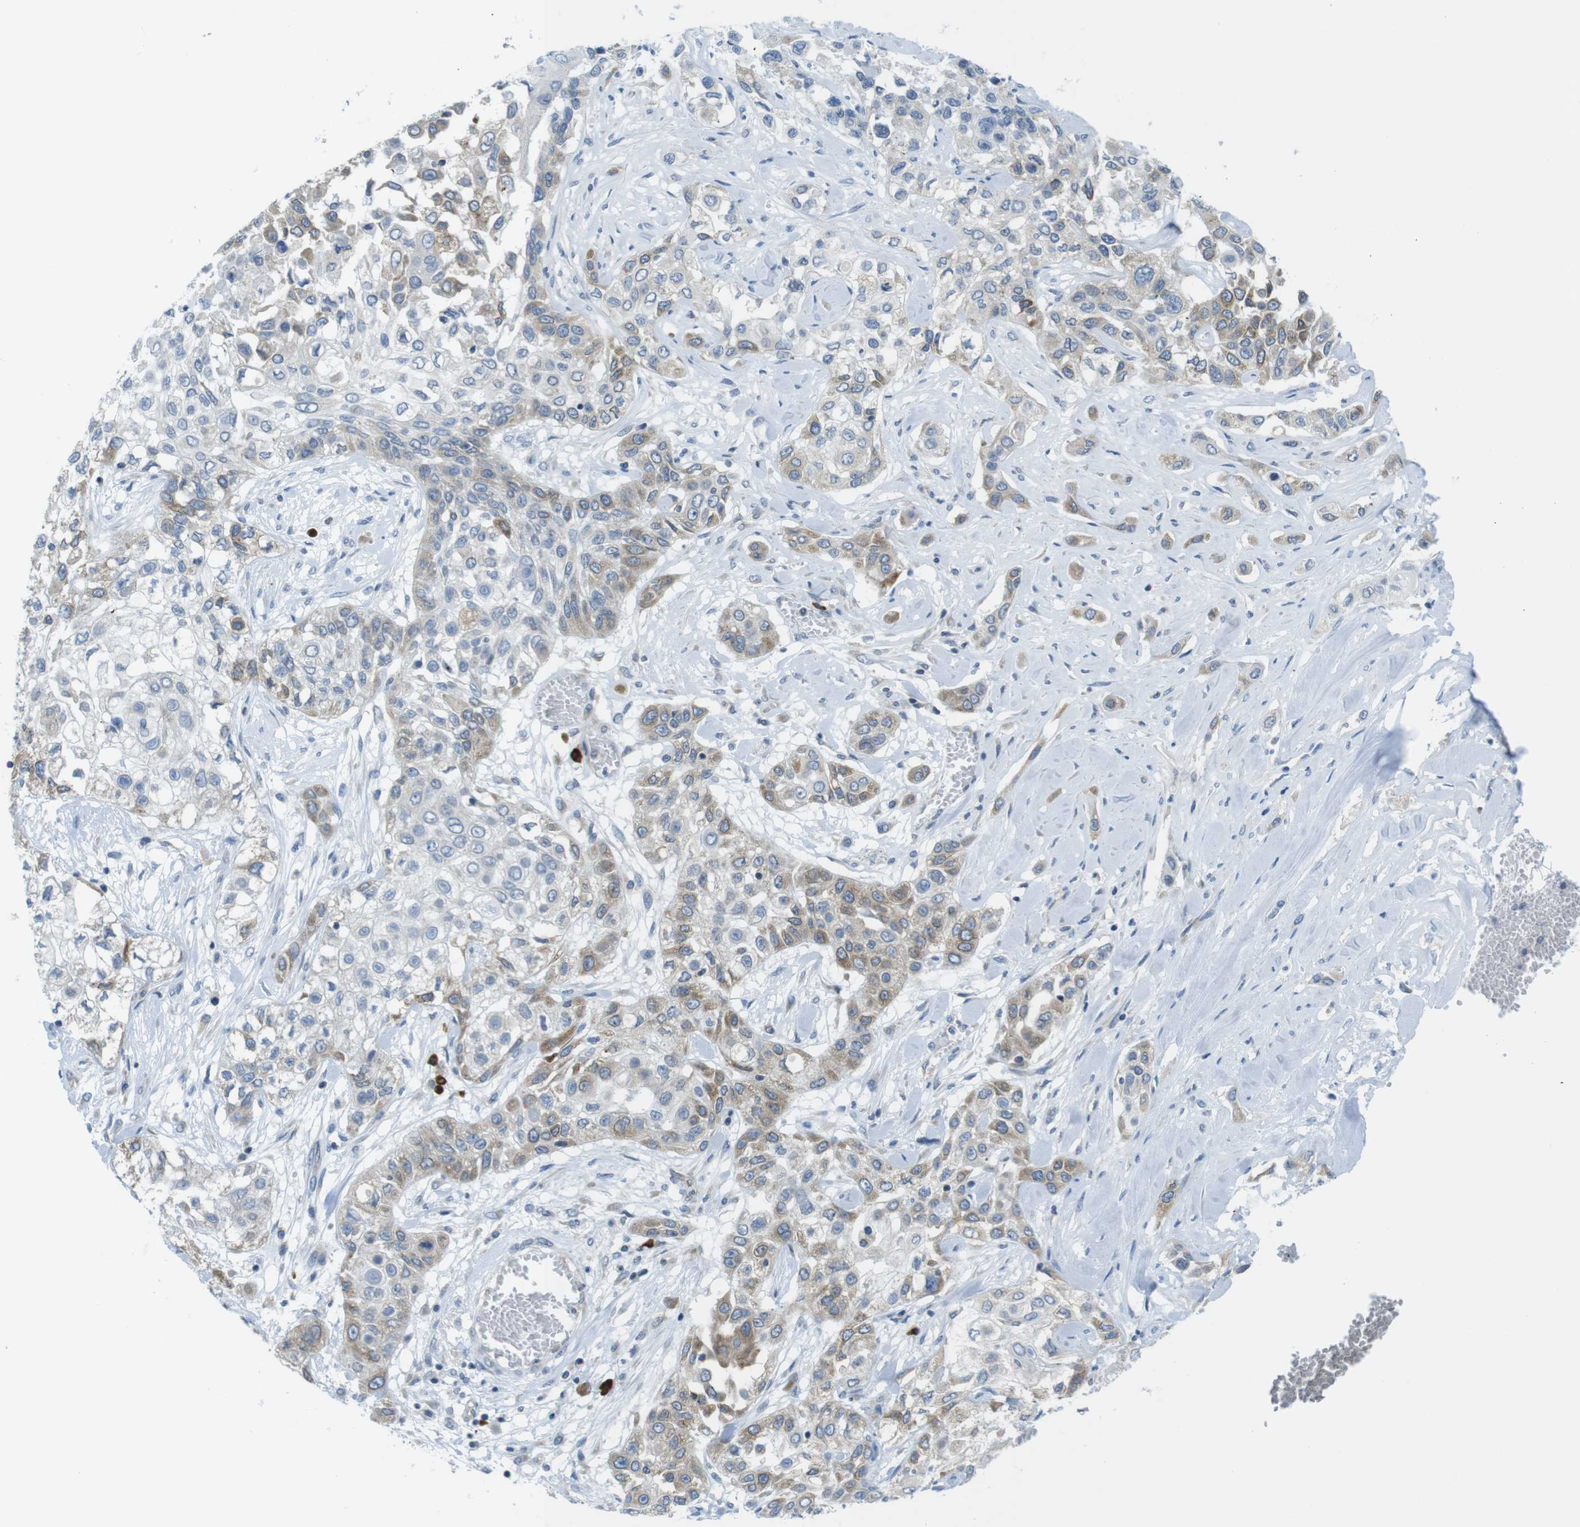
{"staining": {"intensity": "moderate", "quantity": "25%-75%", "location": "cytoplasmic/membranous"}, "tissue": "lung cancer", "cell_type": "Tumor cells", "image_type": "cancer", "snomed": [{"axis": "morphology", "description": "Squamous cell carcinoma, NOS"}, {"axis": "topography", "description": "Lung"}], "caption": "Immunohistochemical staining of lung cancer shows medium levels of moderate cytoplasmic/membranous protein positivity in approximately 25%-75% of tumor cells.", "gene": "CLPTM1L", "patient": {"sex": "male", "age": 71}}